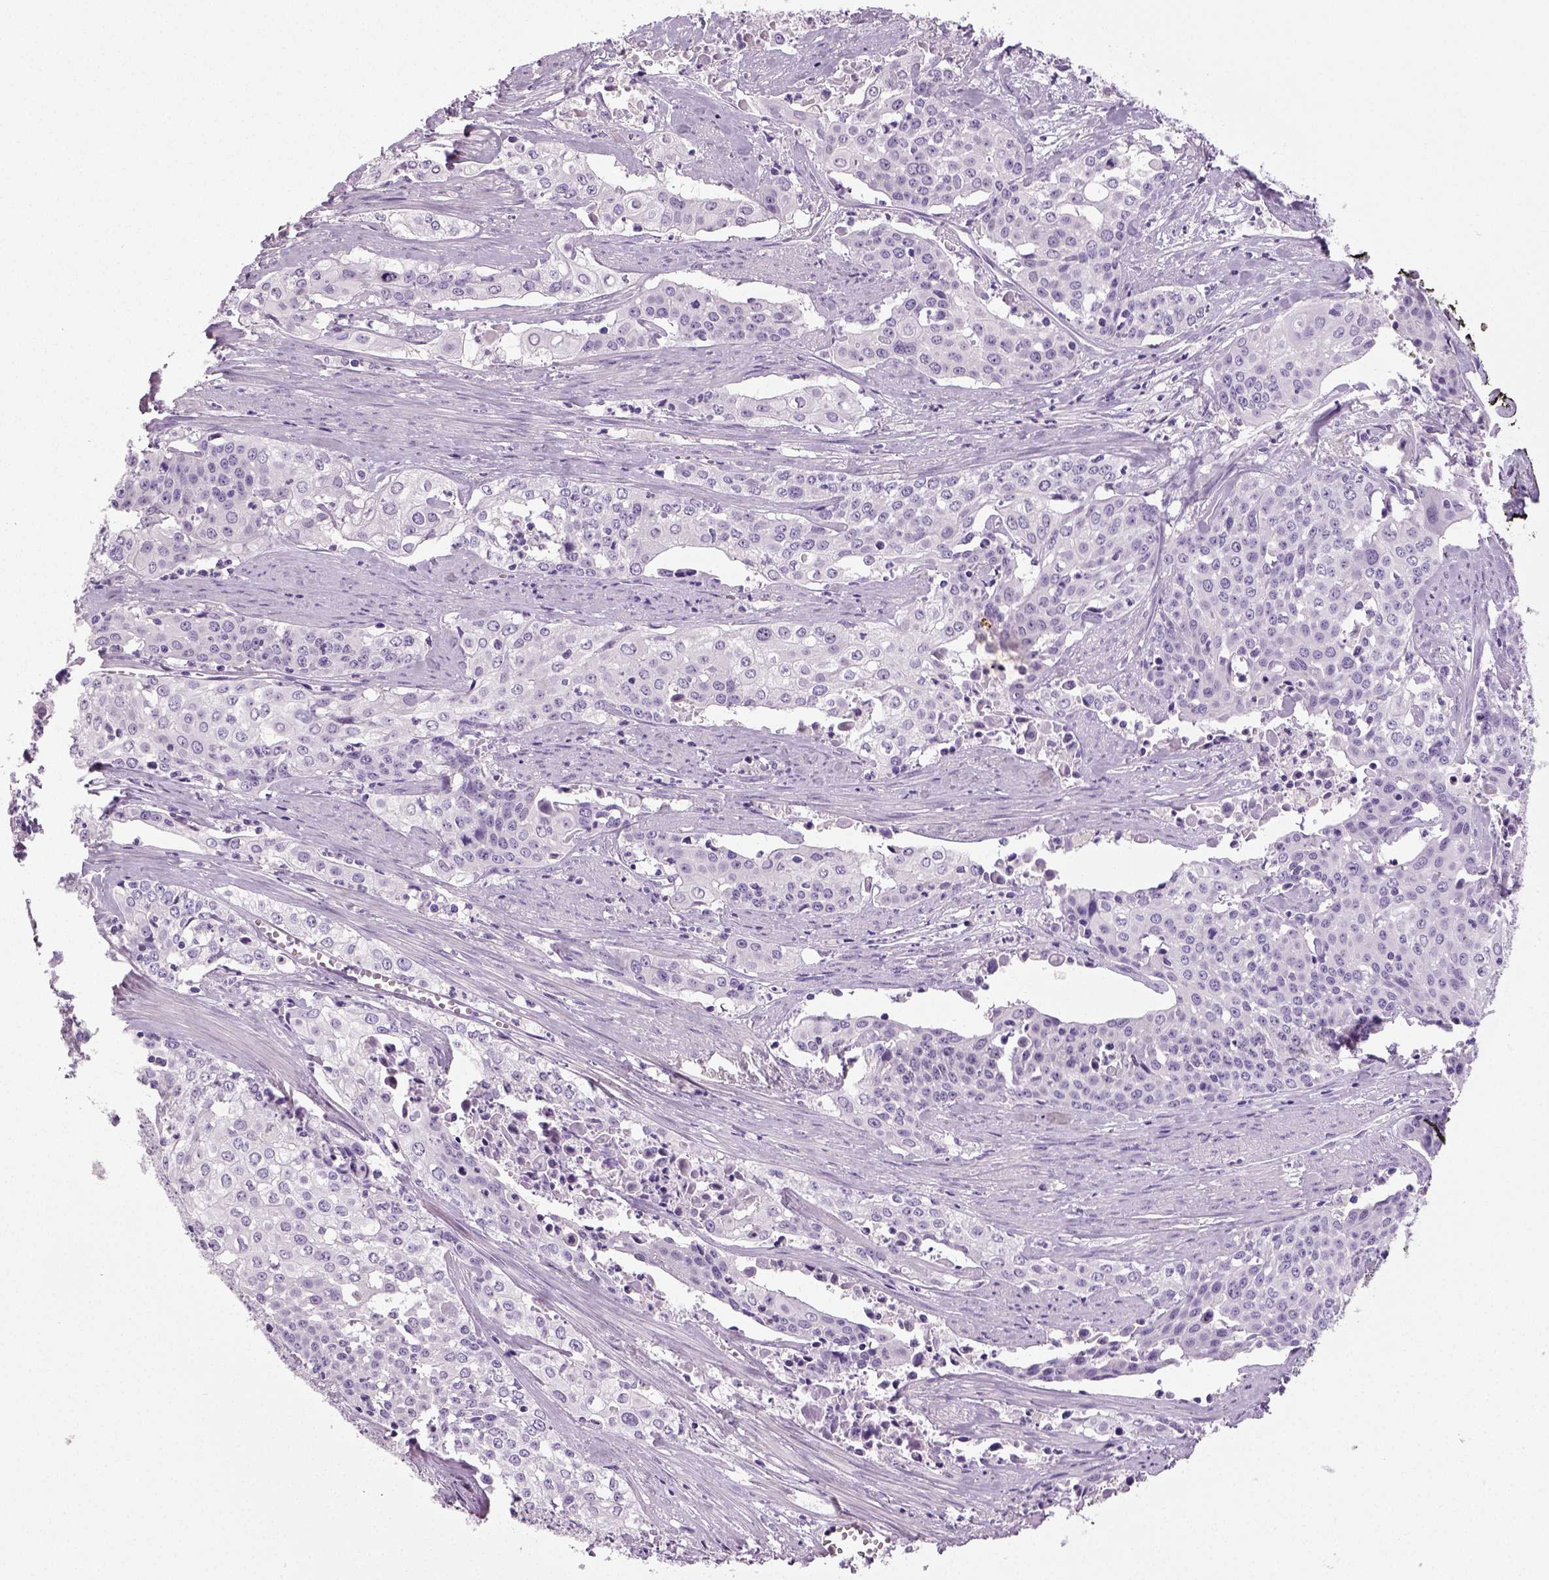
{"staining": {"intensity": "negative", "quantity": "none", "location": "none"}, "tissue": "cervical cancer", "cell_type": "Tumor cells", "image_type": "cancer", "snomed": [{"axis": "morphology", "description": "Squamous cell carcinoma, NOS"}, {"axis": "topography", "description": "Cervix"}], "caption": "Immunohistochemistry (IHC) micrograph of neoplastic tissue: squamous cell carcinoma (cervical) stained with DAB demonstrates no significant protein staining in tumor cells.", "gene": "NECAB2", "patient": {"sex": "female", "age": 39}}